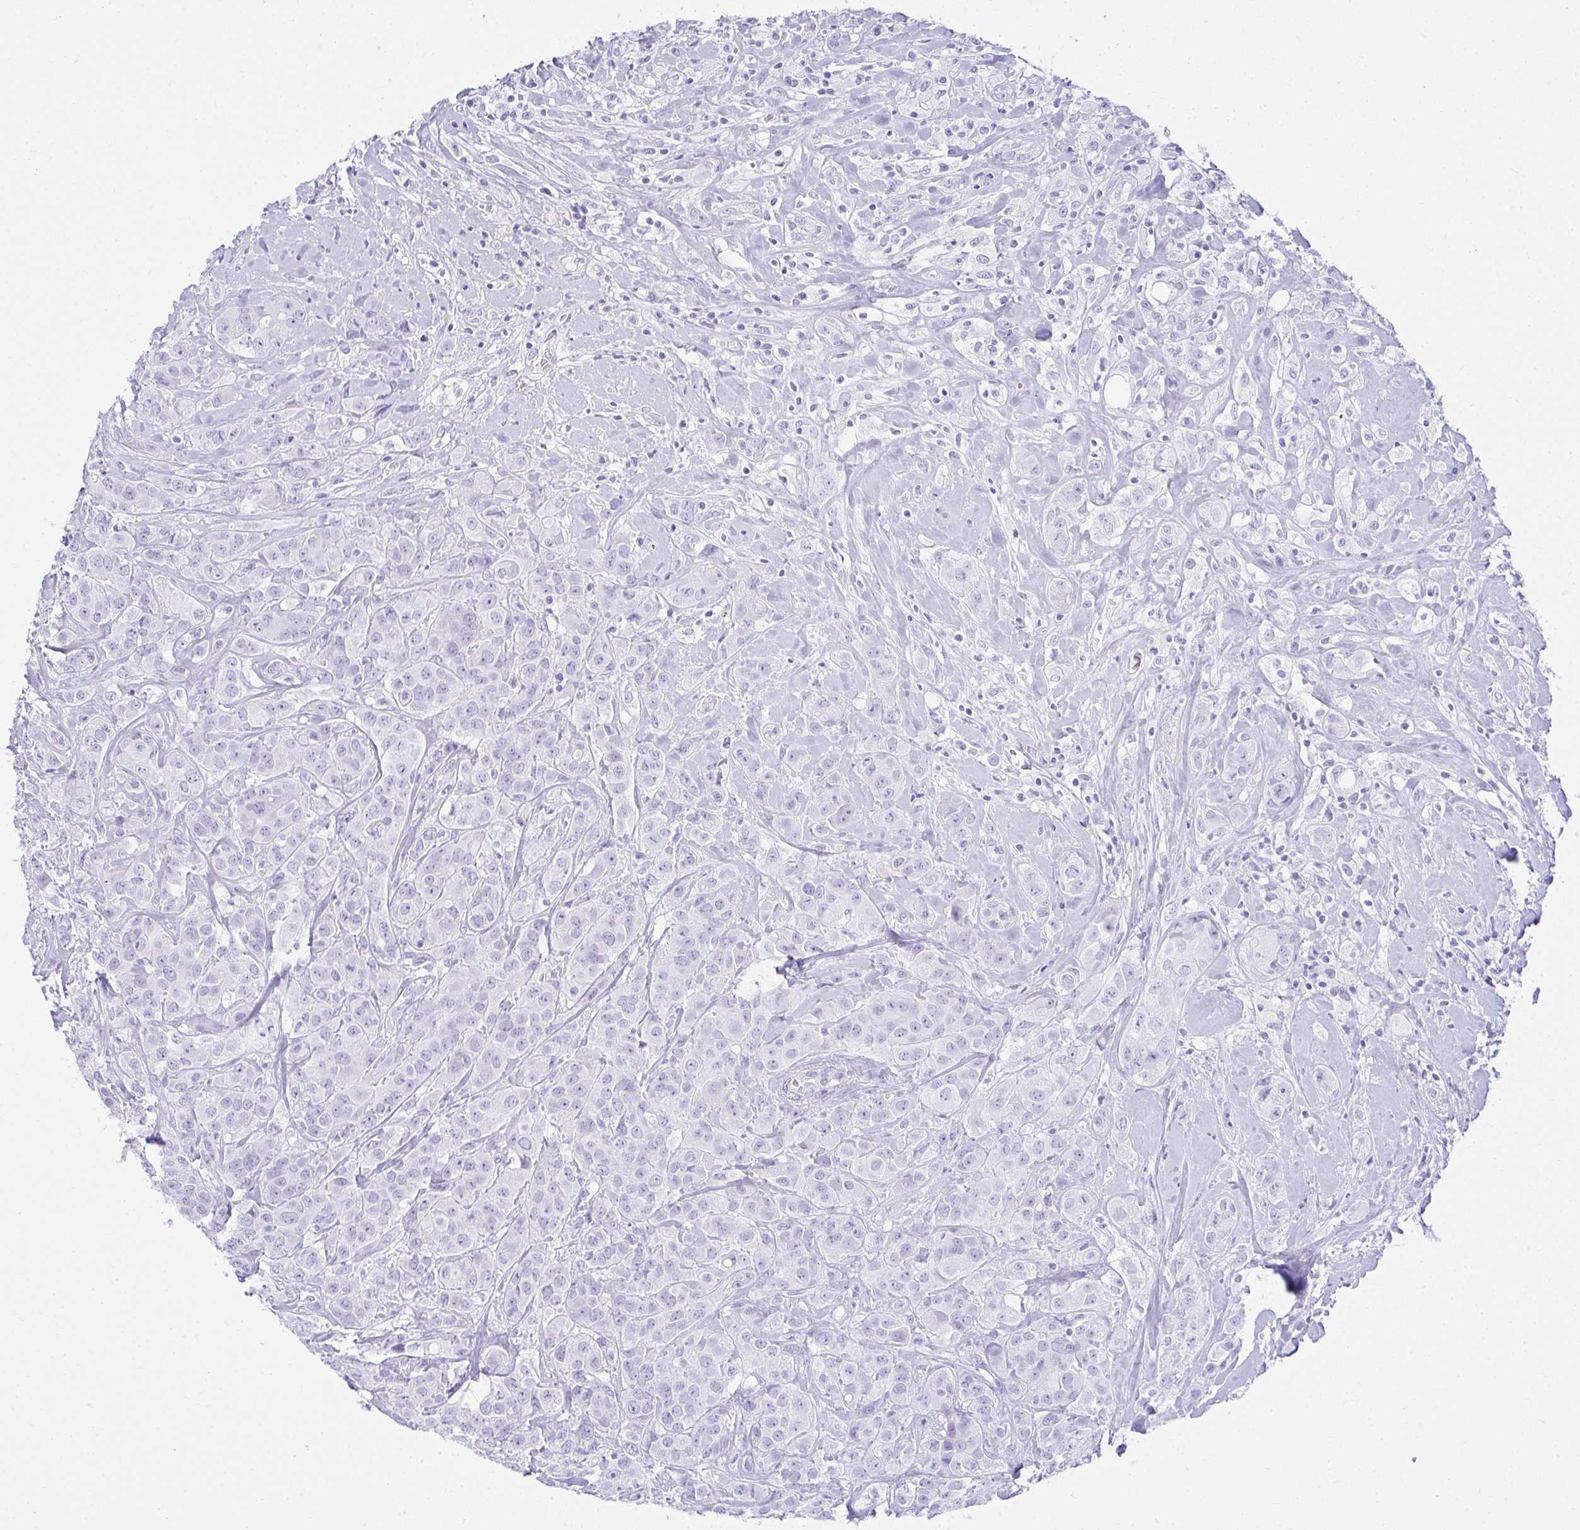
{"staining": {"intensity": "negative", "quantity": "none", "location": "none"}, "tissue": "breast cancer", "cell_type": "Tumor cells", "image_type": "cancer", "snomed": [{"axis": "morphology", "description": "Normal tissue, NOS"}, {"axis": "morphology", "description": "Duct carcinoma"}, {"axis": "topography", "description": "Breast"}], "caption": "IHC of human invasive ductal carcinoma (breast) demonstrates no expression in tumor cells.", "gene": "CLGN", "patient": {"sex": "female", "age": 43}}